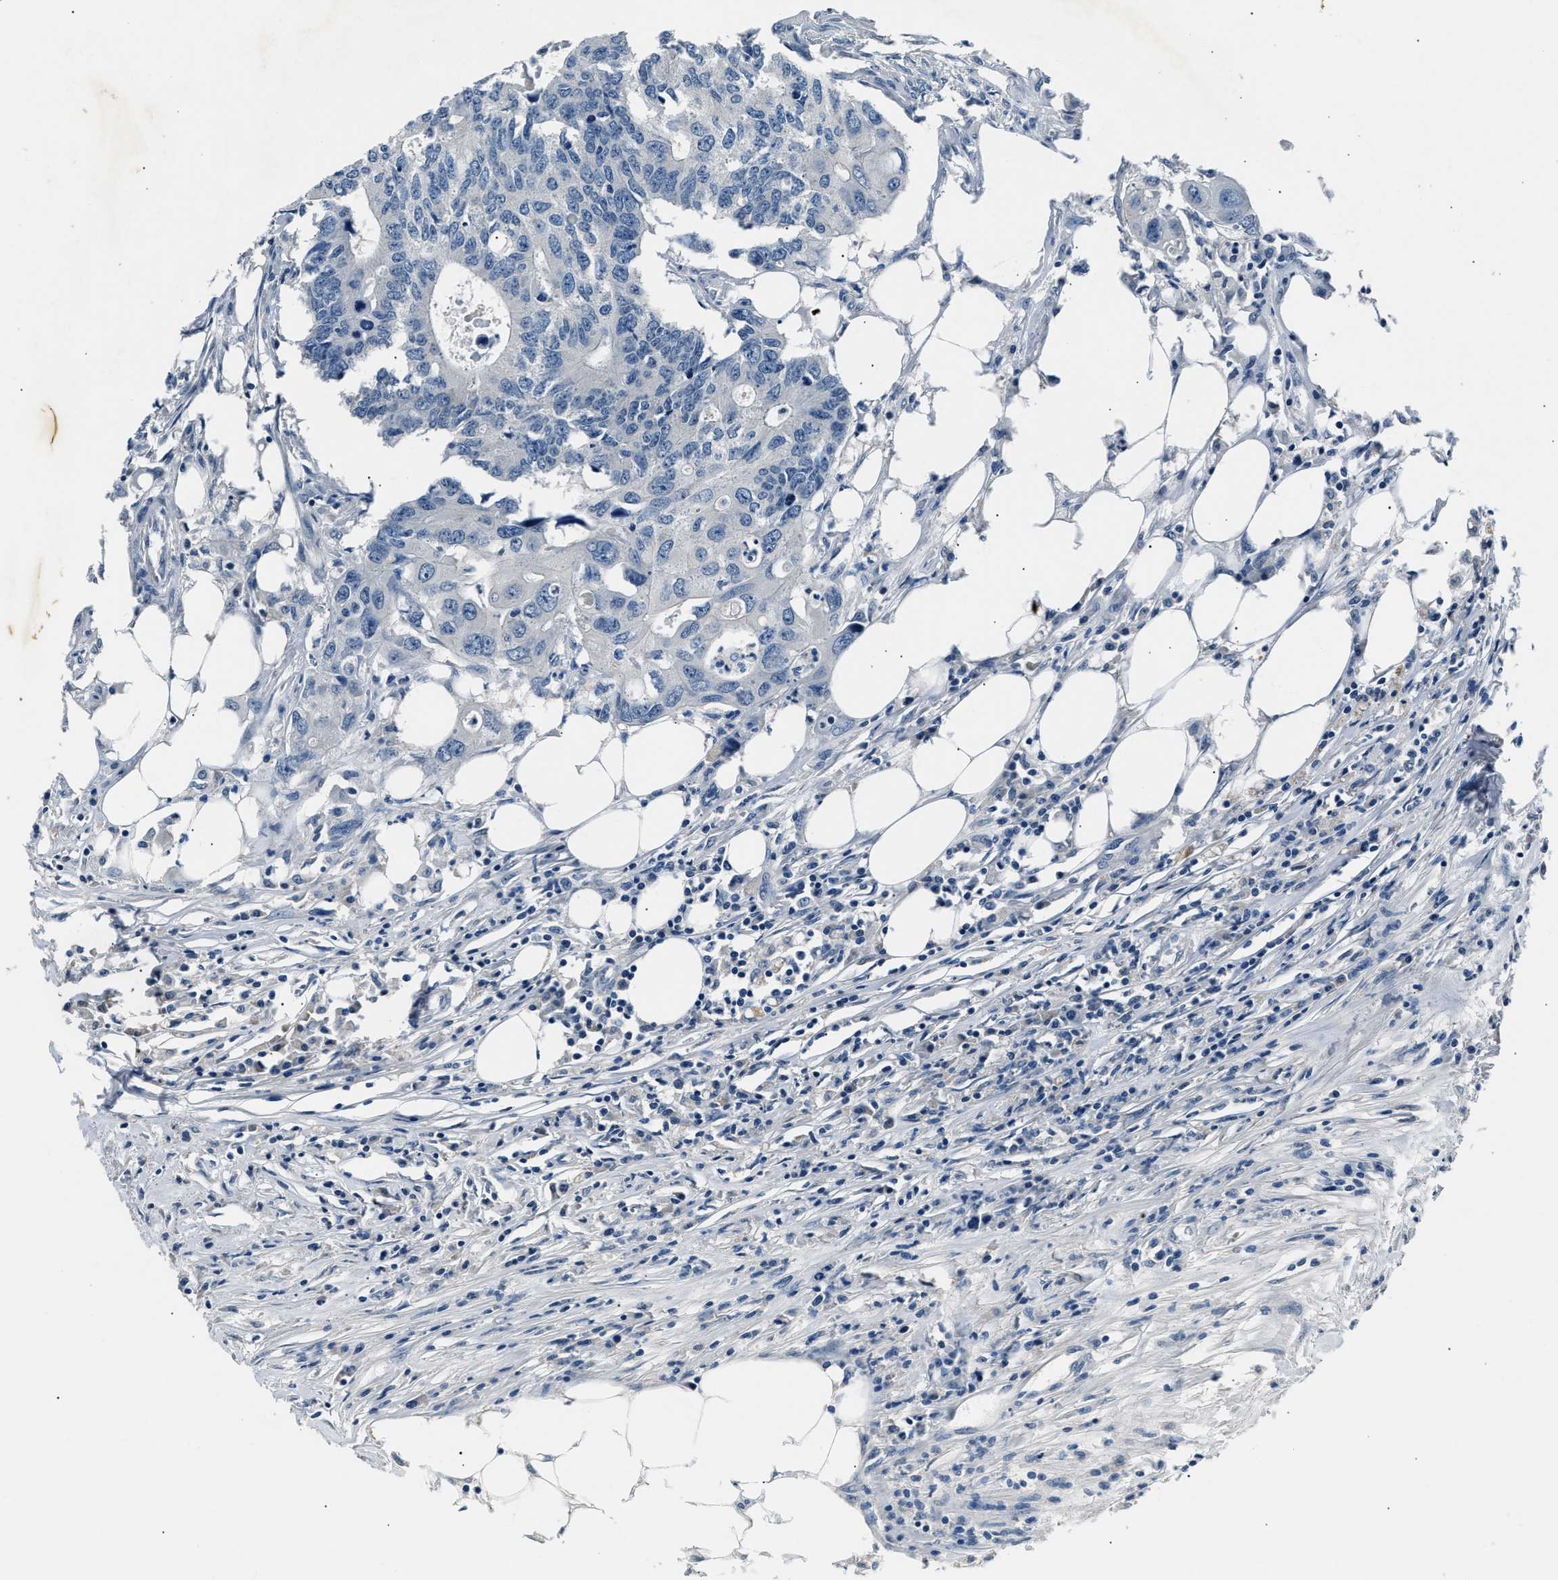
{"staining": {"intensity": "negative", "quantity": "none", "location": "none"}, "tissue": "colorectal cancer", "cell_type": "Tumor cells", "image_type": "cancer", "snomed": [{"axis": "morphology", "description": "Adenocarcinoma, NOS"}, {"axis": "topography", "description": "Colon"}], "caption": "Tumor cells show no significant positivity in colorectal cancer.", "gene": "INHA", "patient": {"sex": "male", "age": 71}}